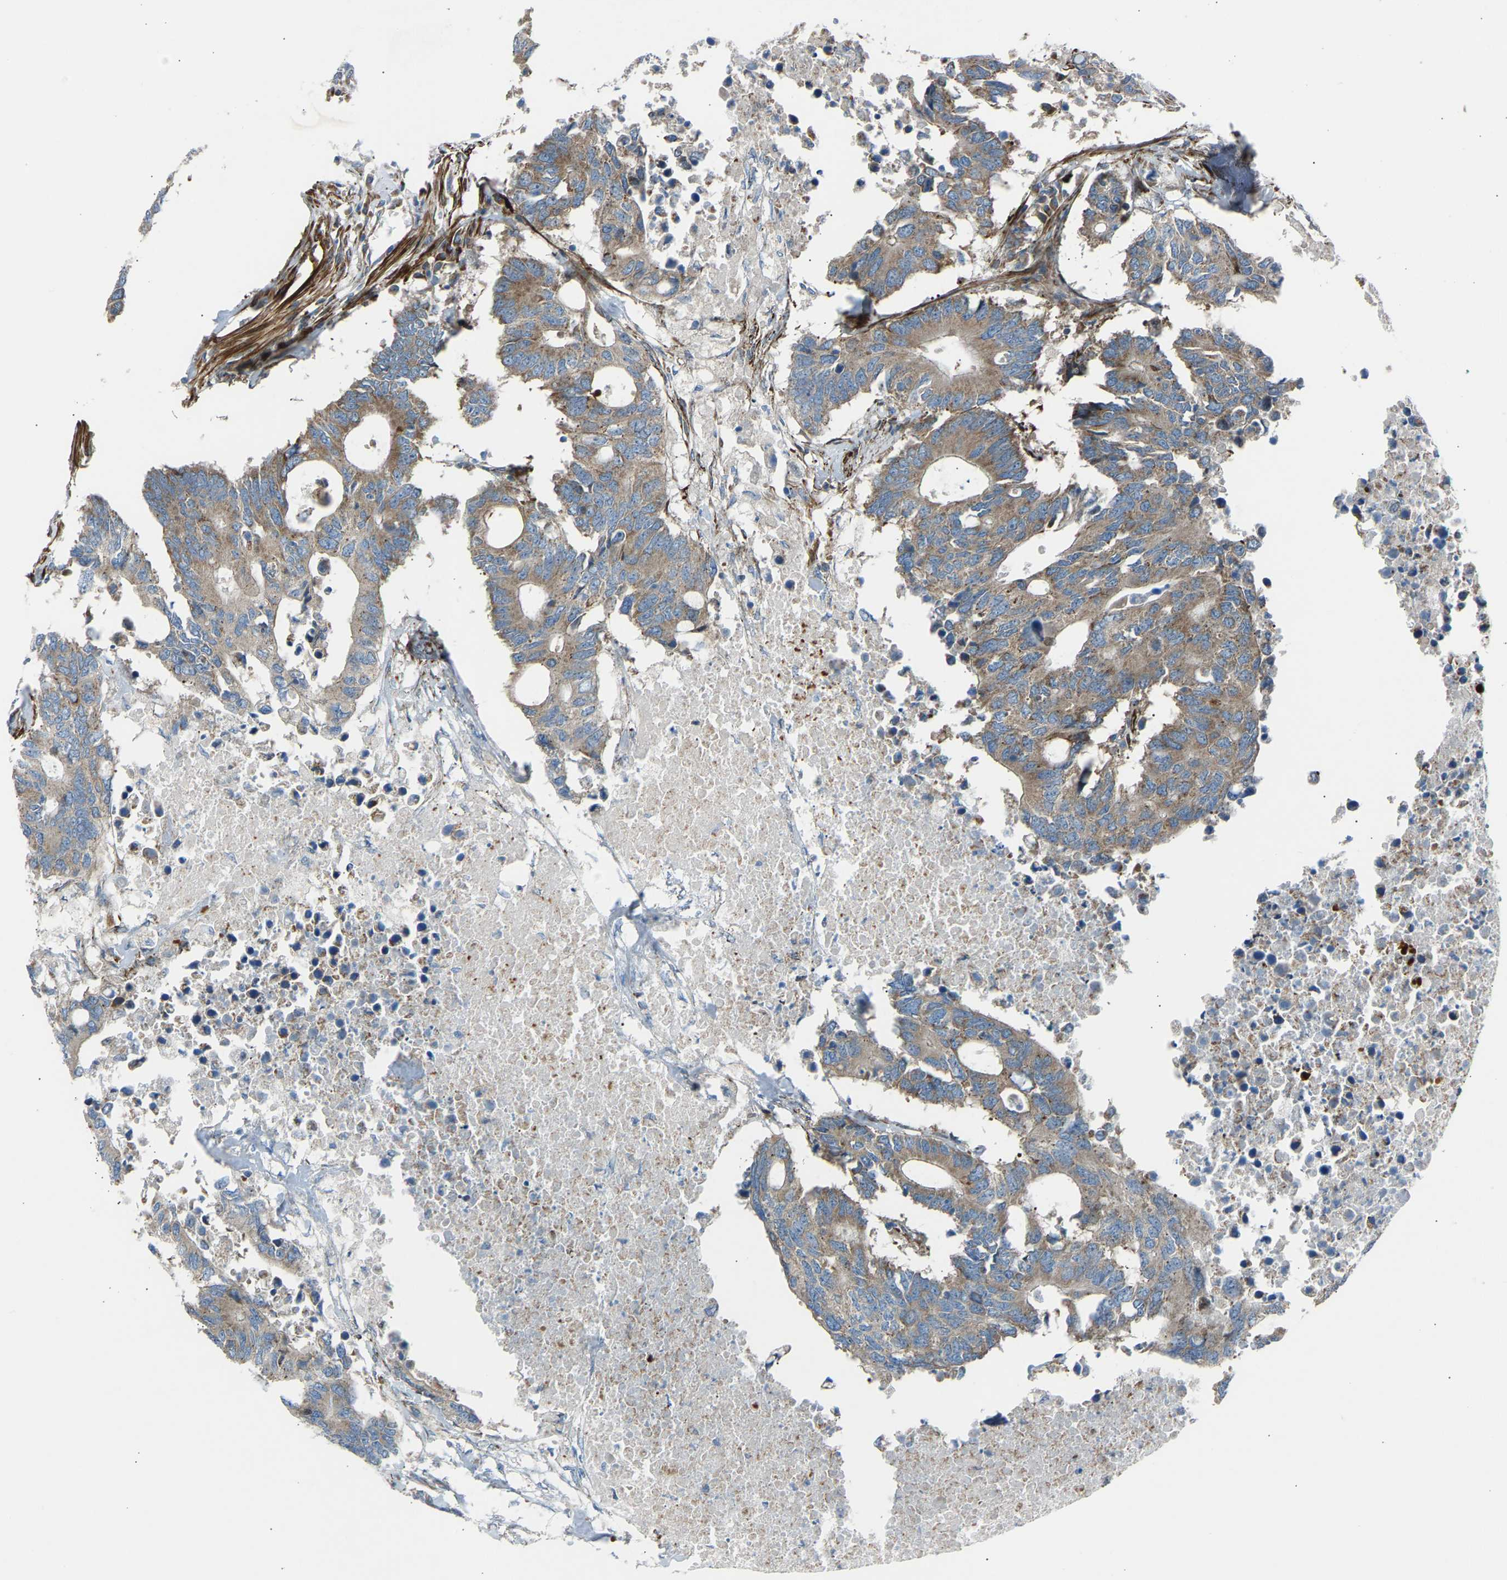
{"staining": {"intensity": "moderate", "quantity": ">75%", "location": "cytoplasmic/membranous"}, "tissue": "colorectal cancer", "cell_type": "Tumor cells", "image_type": "cancer", "snomed": [{"axis": "morphology", "description": "Adenocarcinoma, NOS"}, {"axis": "topography", "description": "Colon"}], "caption": "Adenocarcinoma (colorectal) was stained to show a protein in brown. There is medium levels of moderate cytoplasmic/membranous expression in approximately >75% of tumor cells.", "gene": "VPS41", "patient": {"sex": "male", "age": 71}}